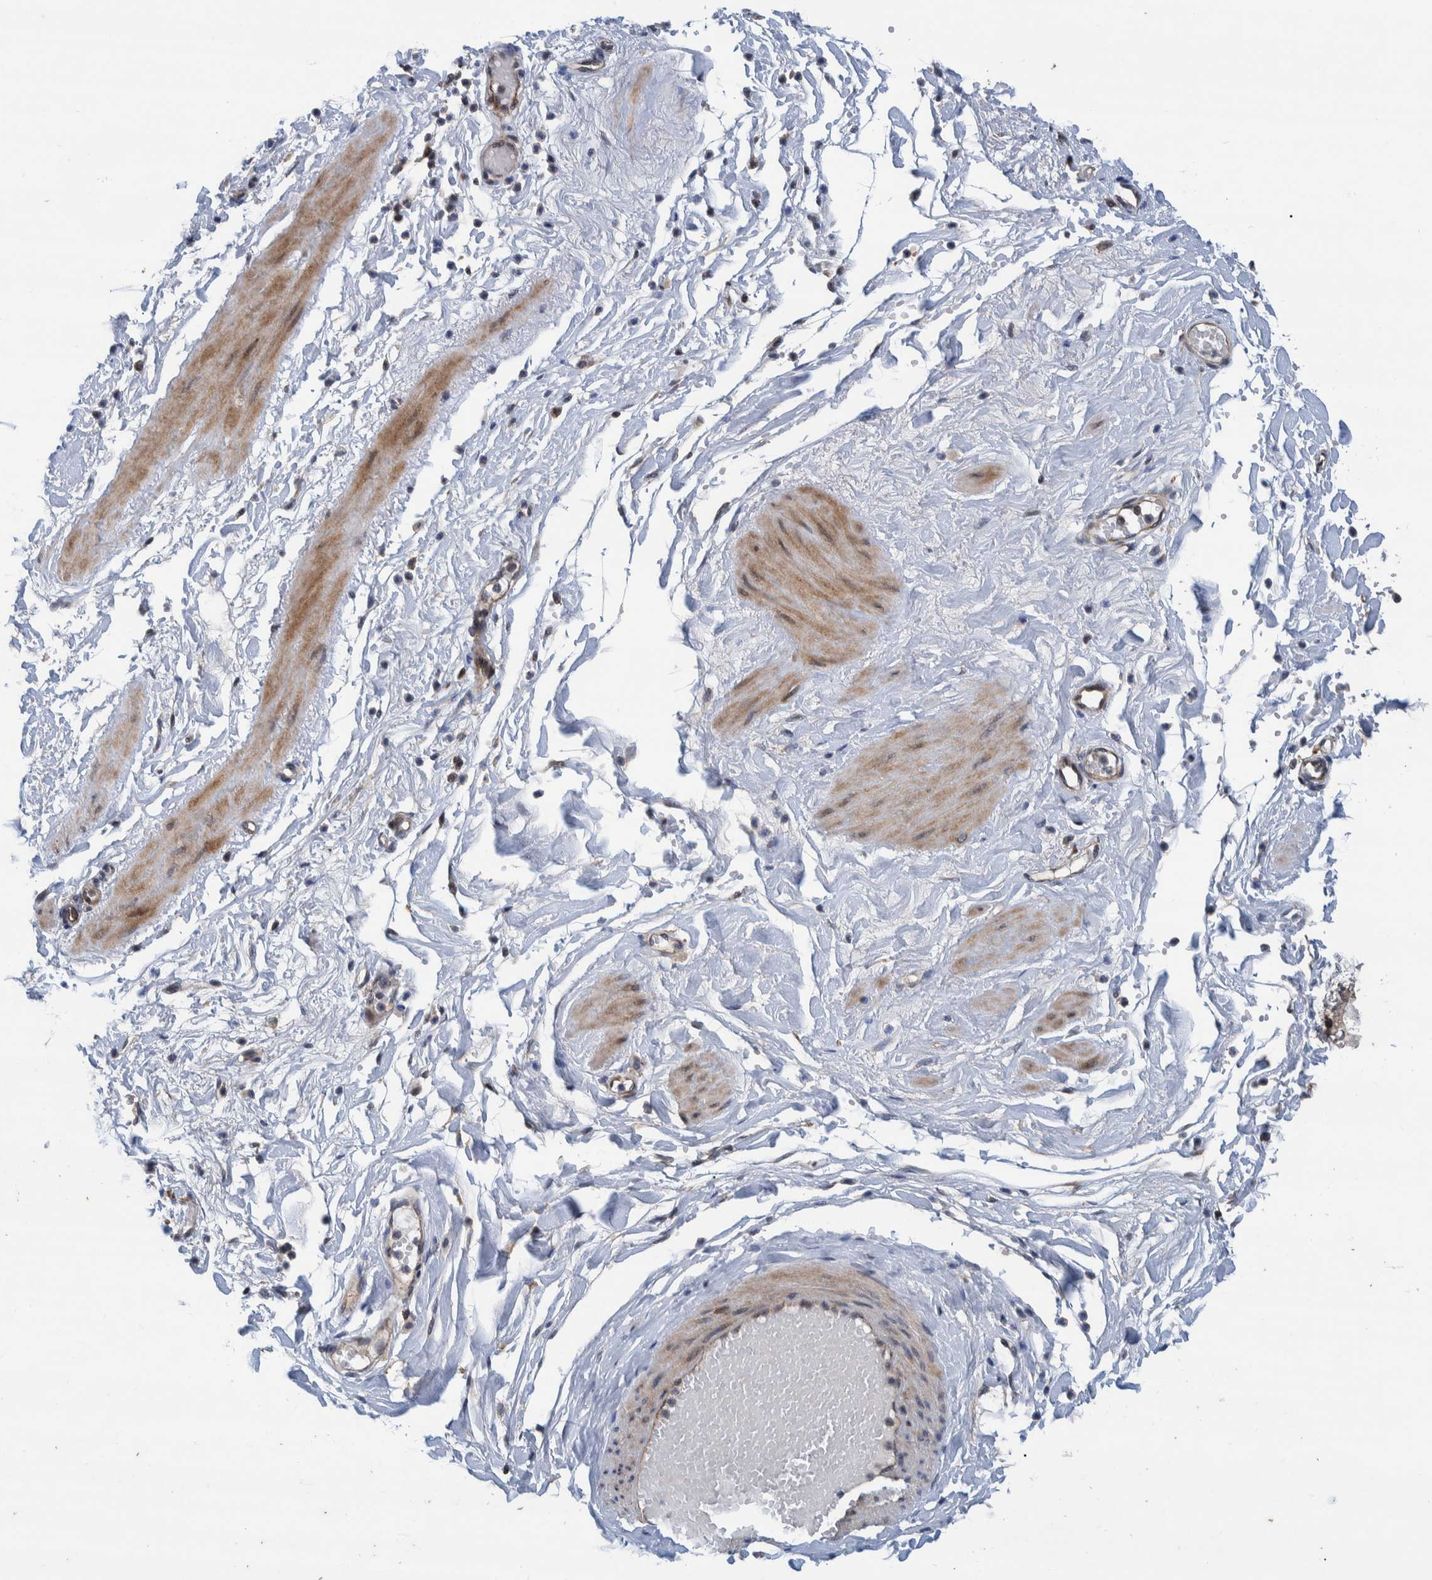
{"staining": {"intensity": "negative", "quantity": "none", "location": "none"}, "tissue": "adipose tissue", "cell_type": "Adipocytes", "image_type": "normal", "snomed": [{"axis": "morphology", "description": "Normal tissue, NOS"}, {"axis": "topography", "description": "Soft tissue"}], "caption": "Micrograph shows no significant protein expression in adipocytes of unremarkable adipose tissue. (Stains: DAB IHC with hematoxylin counter stain, Microscopy: brightfield microscopy at high magnification).", "gene": "MRPS7", "patient": {"sex": "male", "age": 72}}